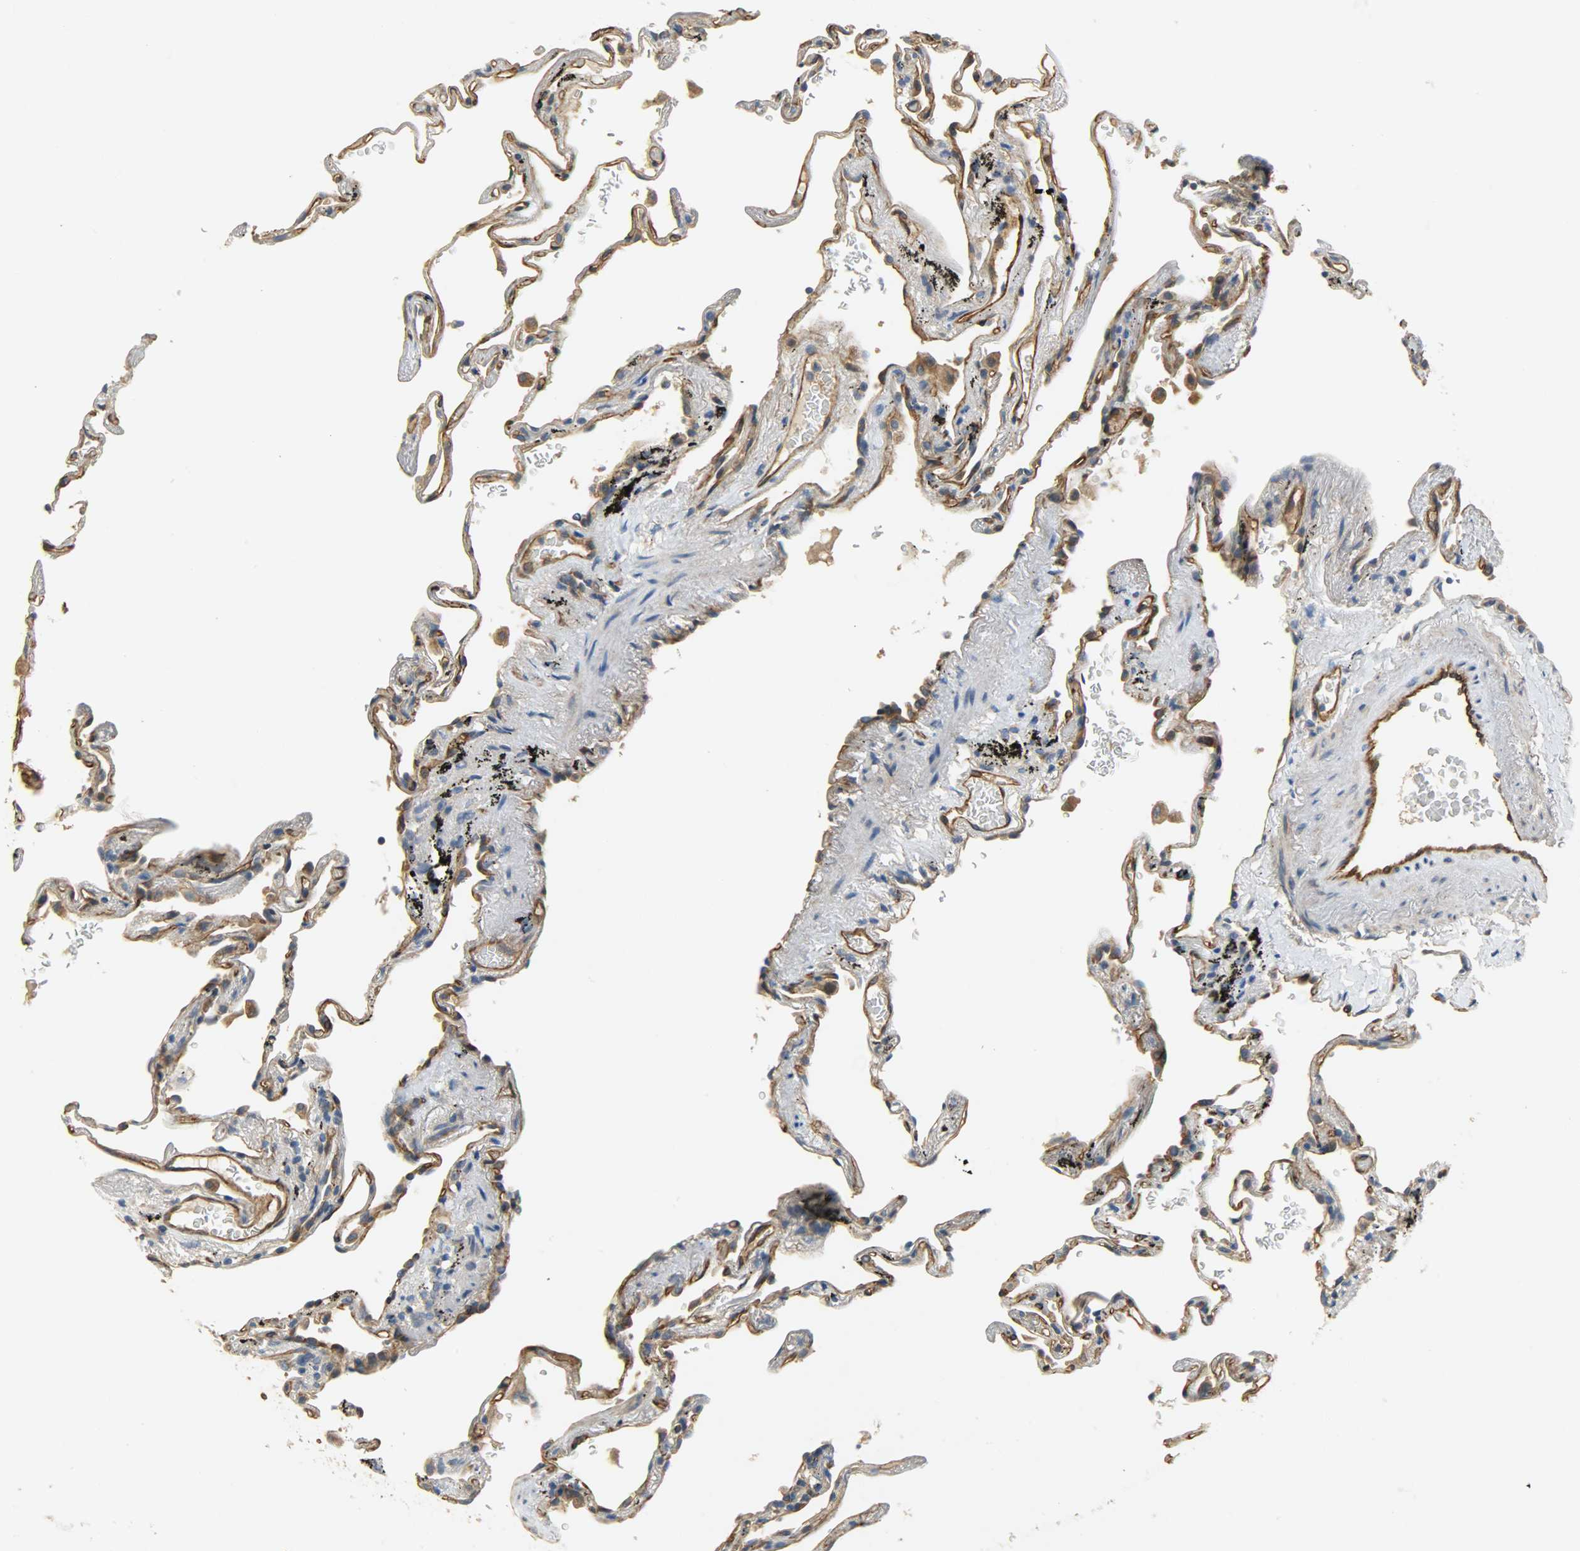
{"staining": {"intensity": "moderate", "quantity": ">75%", "location": "cytoplasmic/membranous"}, "tissue": "lung", "cell_type": "Alveolar cells", "image_type": "normal", "snomed": [{"axis": "morphology", "description": "Normal tissue, NOS"}, {"axis": "morphology", "description": "Inflammation, NOS"}, {"axis": "topography", "description": "Lung"}], "caption": "Immunohistochemical staining of benign lung displays >75% levels of moderate cytoplasmic/membranous protein staining in approximately >75% of alveolar cells. The protein of interest is shown in brown color, while the nuclei are stained blue.", "gene": "KIAA1217", "patient": {"sex": "male", "age": 69}}